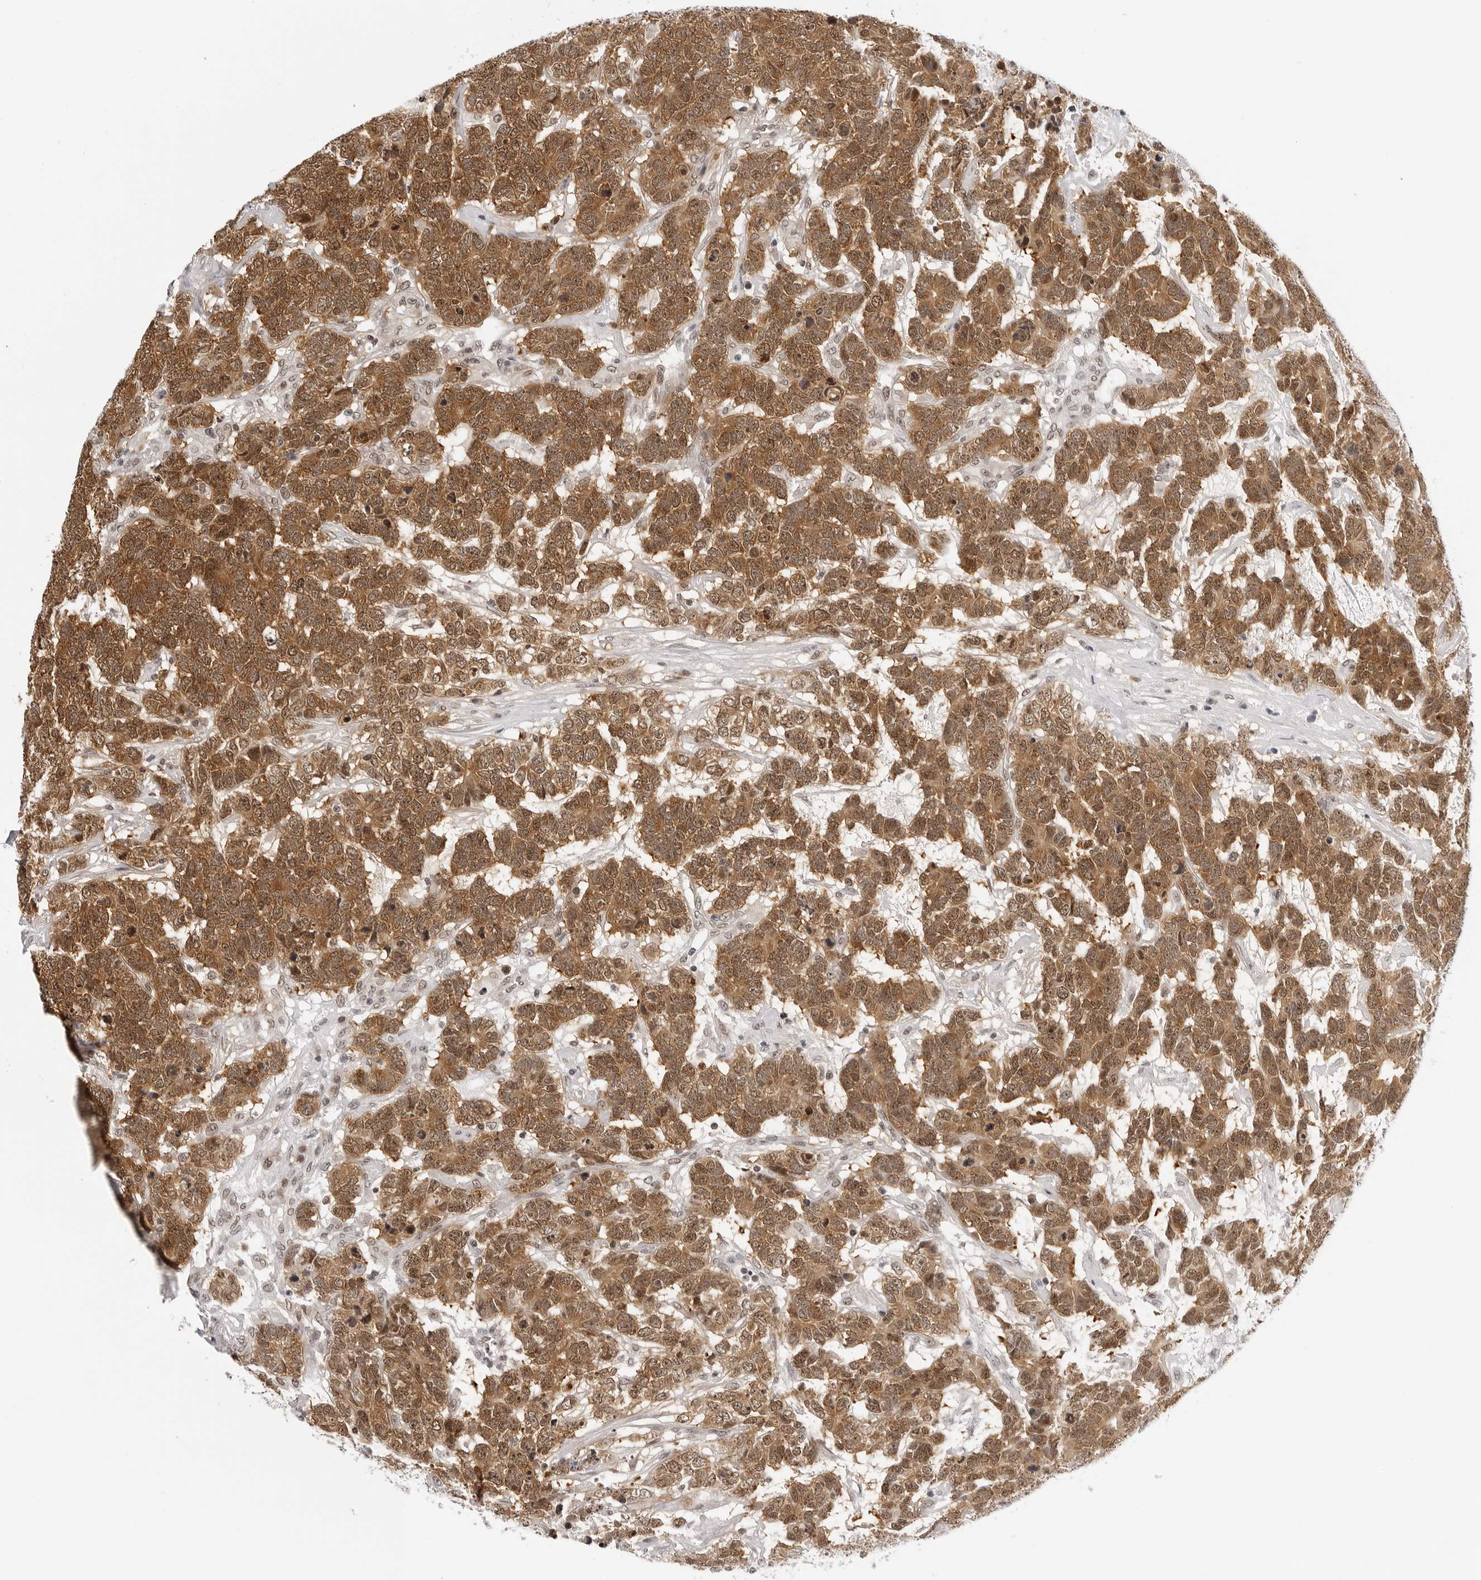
{"staining": {"intensity": "moderate", "quantity": ">75%", "location": "cytoplasmic/membranous,nuclear"}, "tissue": "testis cancer", "cell_type": "Tumor cells", "image_type": "cancer", "snomed": [{"axis": "morphology", "description": "Carcinoma, Embryonal, NOS"}, {"axis": "topography", "description": "Testis"}], "caption": "Protein analysis of testis embryonal carcinoma tissue shows moderate cytoplasmic/membranous and nuclear staining in about >75% of tumor cells. Nuclei are stained in blue.", "gene": "WDR77", "patient": {"sex": "male", "age": 26}}